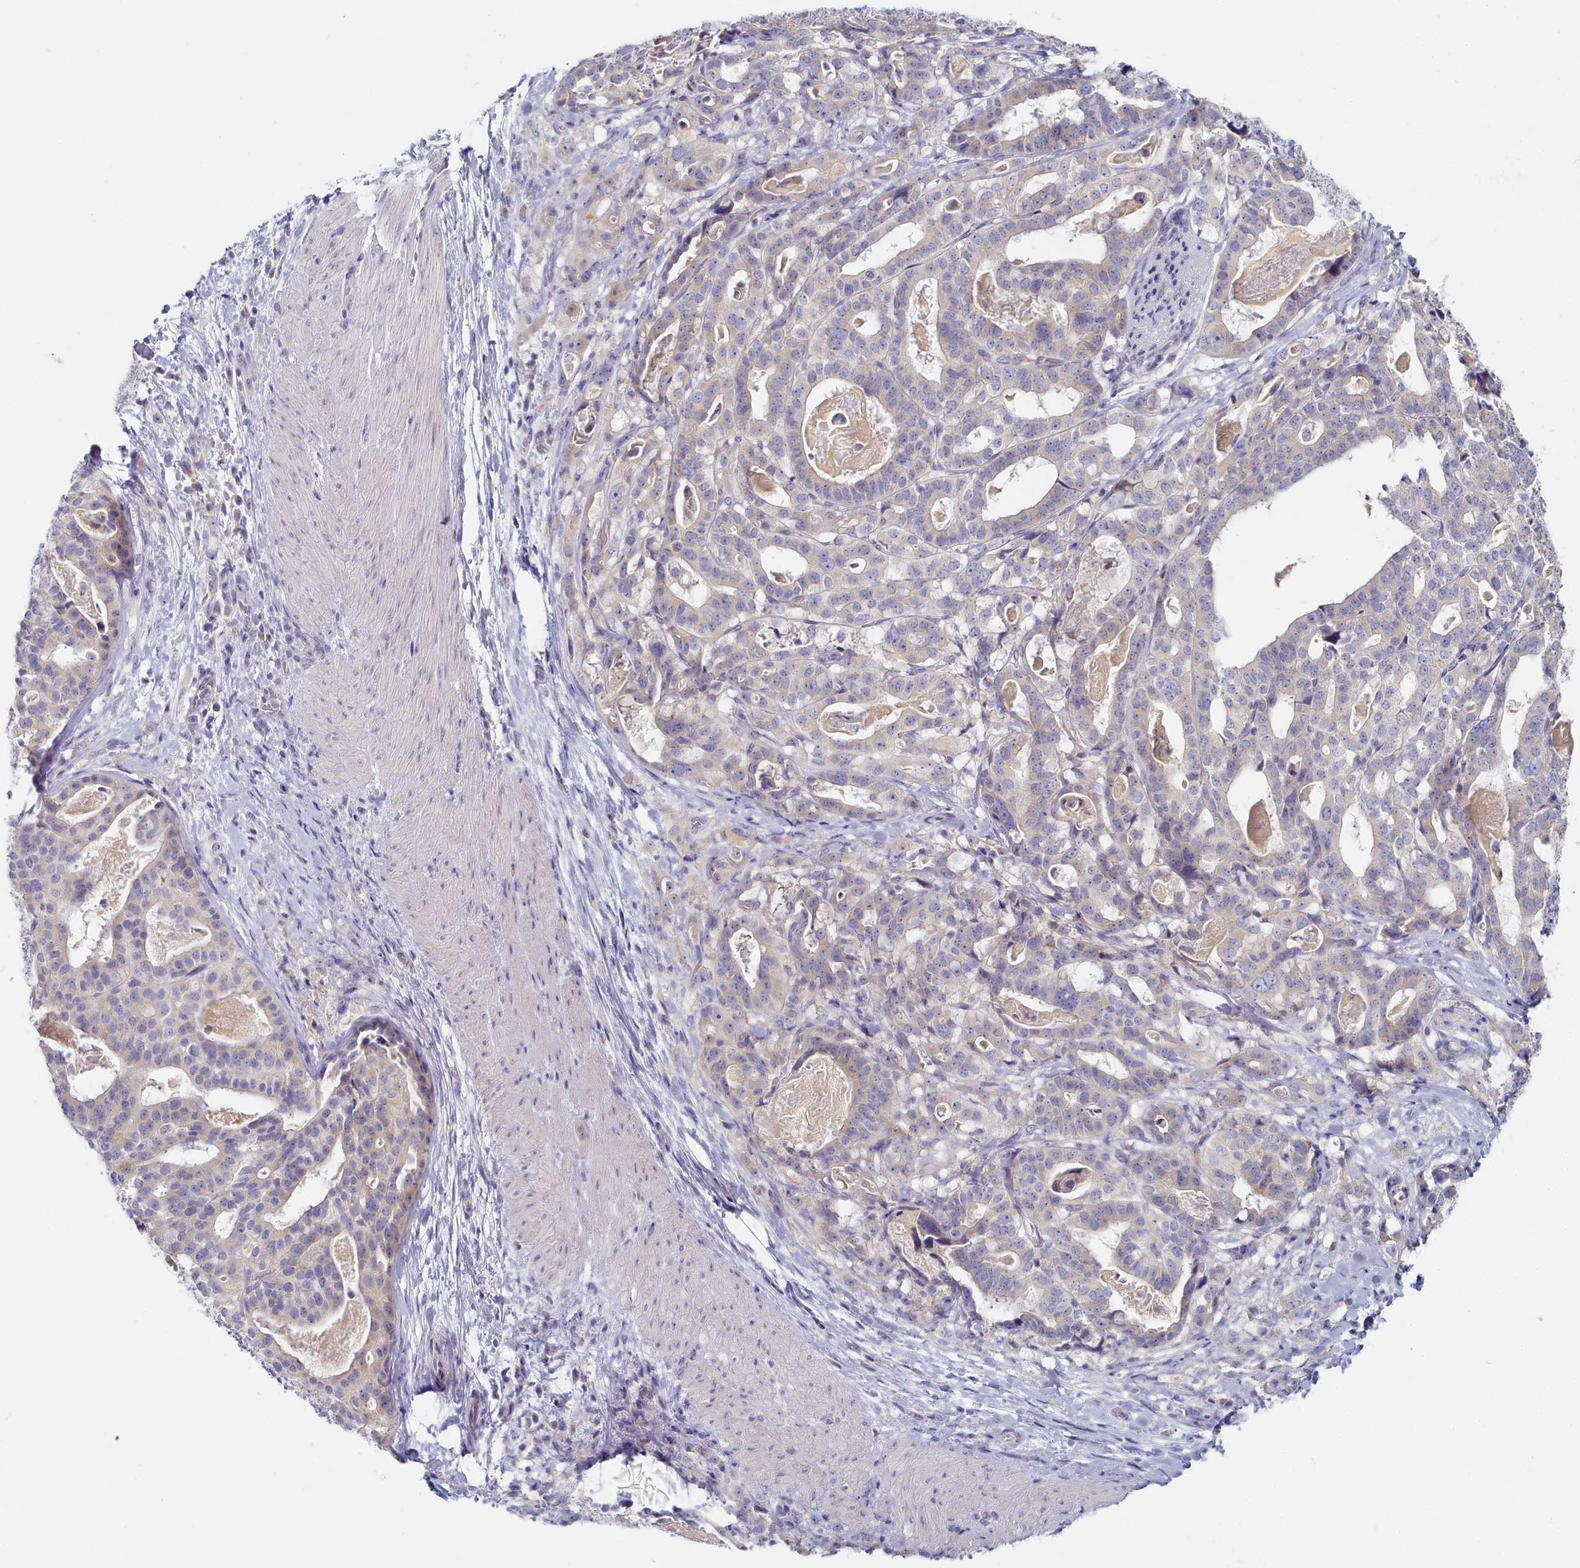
{"staining": {"intensity": "weak", "quantity": "<25%", "location": "cytoplasmic/membranous"}, "tissue": "stomach cancer", "cell_type": "Tumor cells", "image_type": "cancer", "snomed": [{"axis": "morphology", "description": "Adenocarcinoma, NOS"}, {"axis": "topography", "description": "Stomach"}], "caption": "Stomach cancer (adenocarcinoma) stained for a protein using immunohistochemistry (IHC) demonstrates no staining tumor cells.", "gene": "TYW1B", "patient": {"sex": "male", "age": 48}}